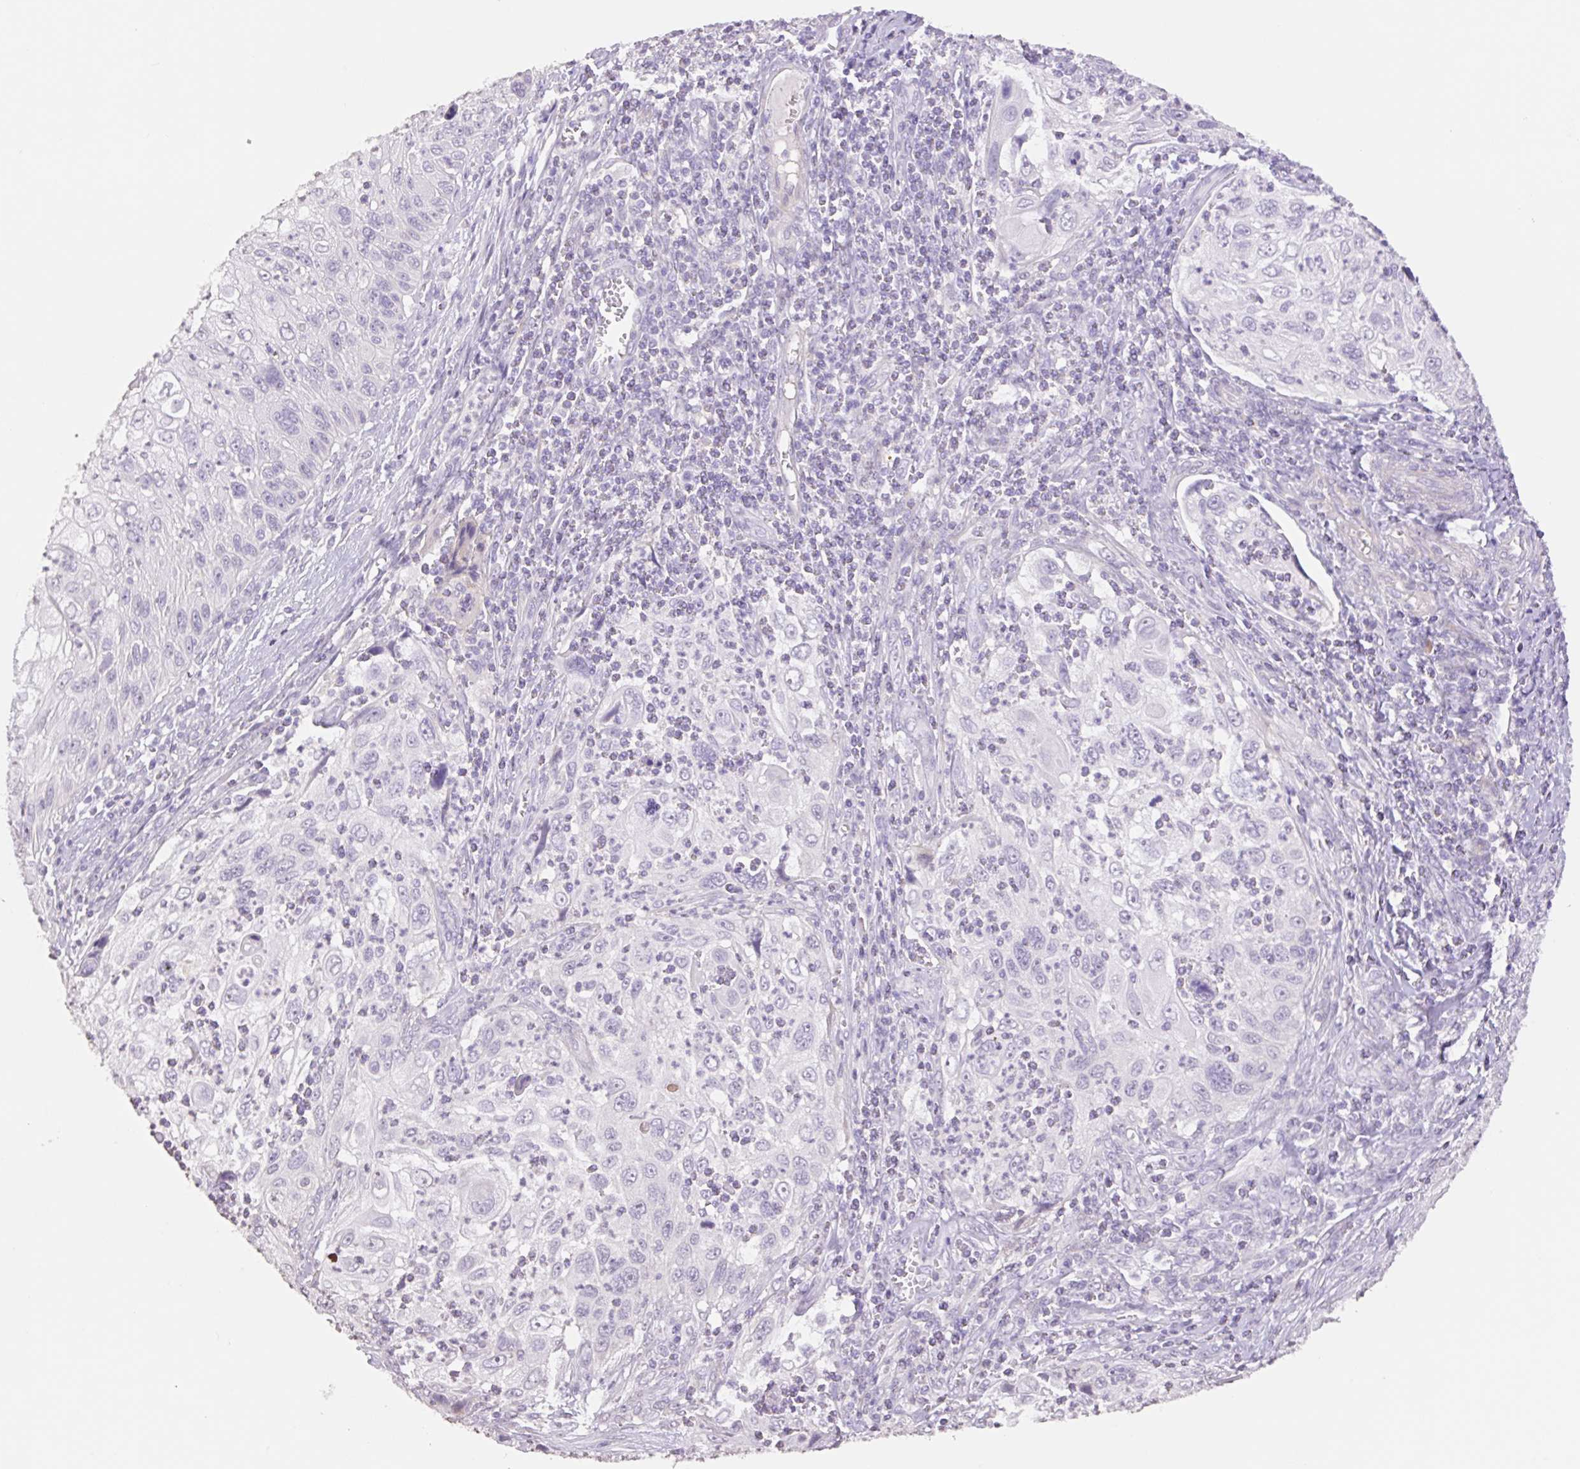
{"staining": {"intensity": "negative", "quantity": "none", "location": "none"}, "tissue": "cervical cancer", "cell_type": "Tumor cells", "image_type": "cancer", "snomed": [{"axis": "morphology", "description": "Squamous cell carcinoma, NOS"}, {"axis": "topography", "description": "Cervix"}], "caption": "A high-resolution histopathology image shows IHC staining of squamous cell carcinoma (cervical), which displays no significant expression in tumor cells.", "gene": "HCRTR2", "patient": {"sex": "female", "age": 70}}